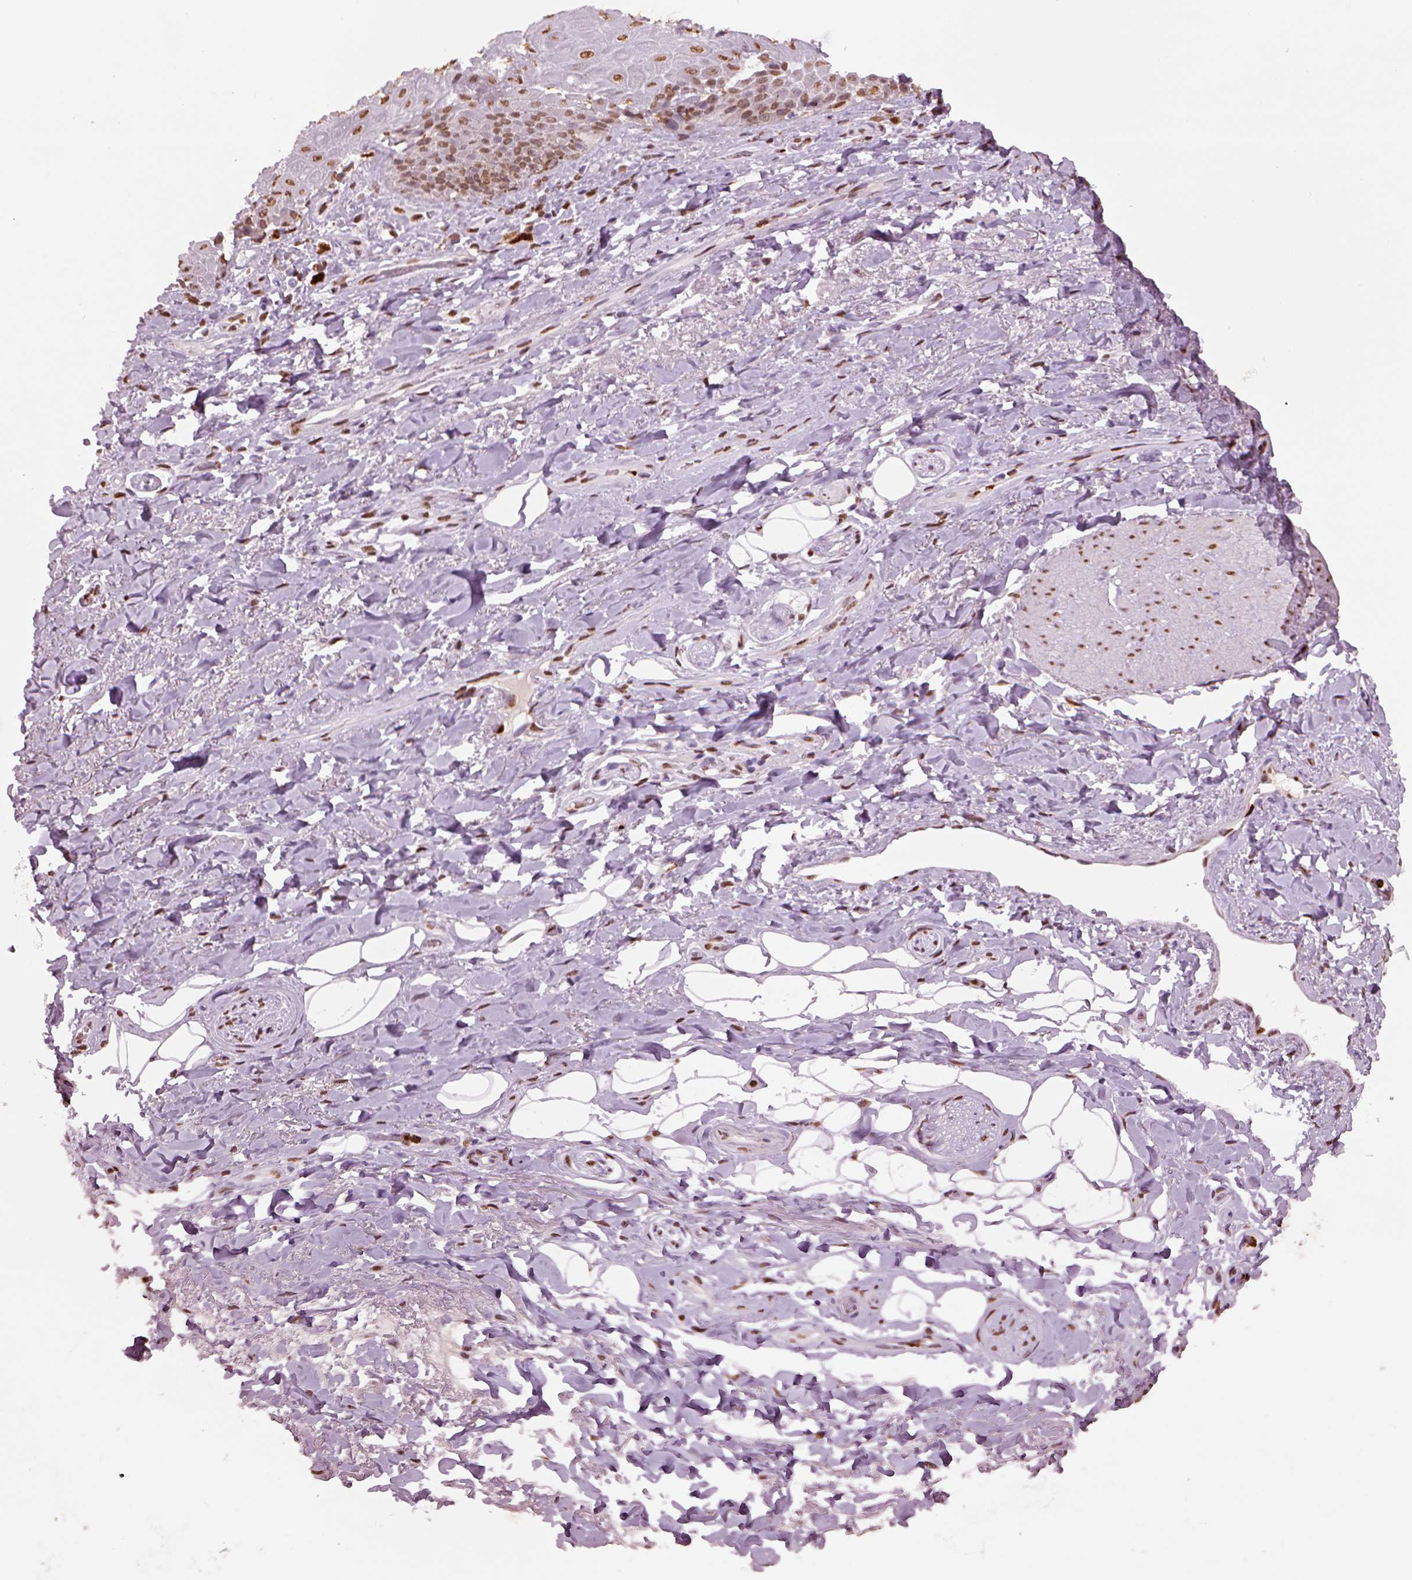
{"staining": {"intensity": "strong", "quantity": ">75%", "location": "nuclear"}, "tissue": "adipose tissue", "cell_type": "Adipocytes", "image_type": "normal", "snomed": [{"axis": "morphology", "description": "Normal tissue, NOS"}, {"axis": "topography", "description": "Anal"}, {"axis": "topography", "description": "Peripheral nerve tissue"}], "caption": "Adipocytes display strong nuclear positivity in about >75% of cells in unremarkable adipose tissue.", "gene": "DDX3X", "patient": {"sex": "male", "age": 53}}